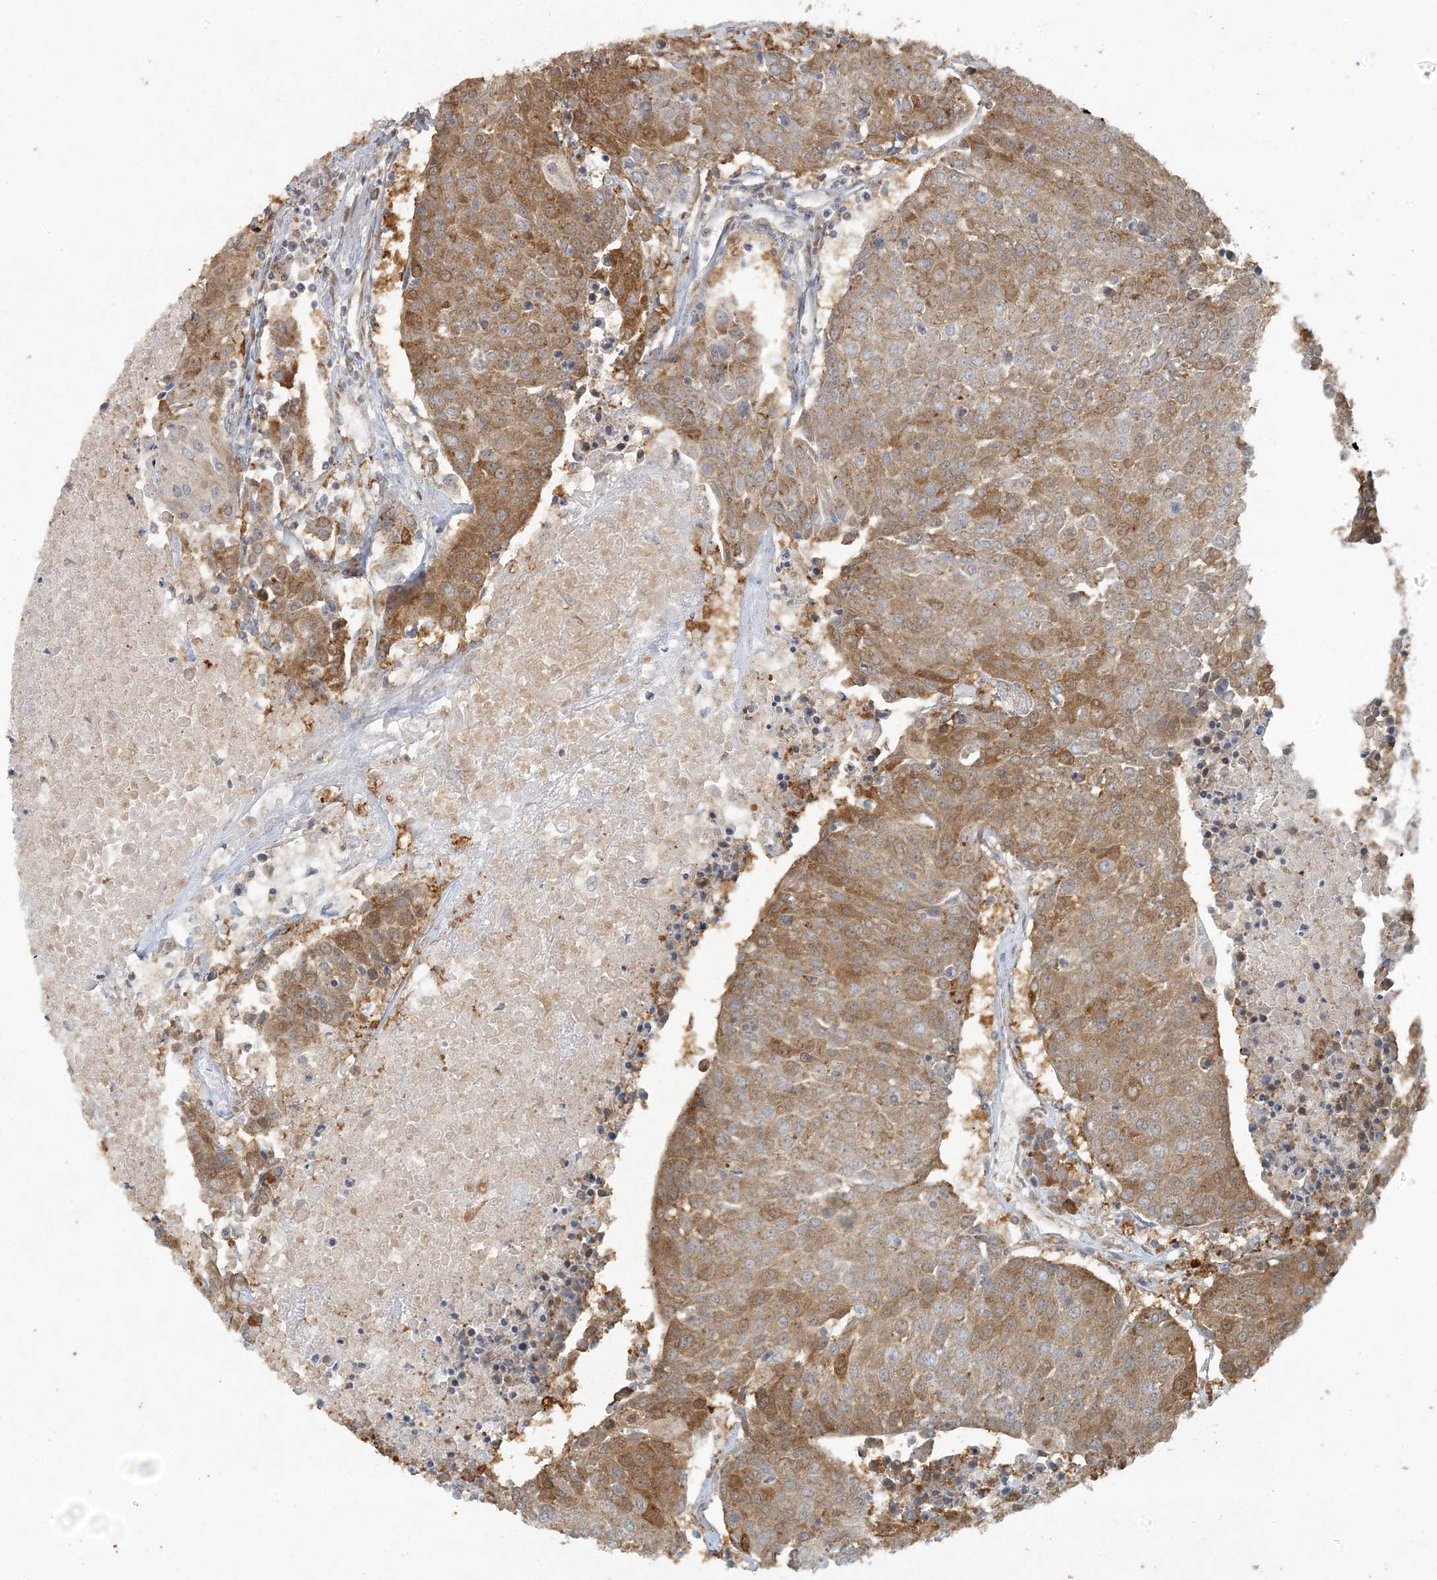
{"staining": {"intensity": "moderate", "quantity": ">75%", "location": "cytoplasmic/membranous"}, "tissue": "urothelial cancer", "cell_type": "Tumor cells", "image_type": "cancer", "snomed": [{"axis": "morphology", "description": "Urothelial carcinoma, High grade"}, {"axis": "topography", "description": "Urinary bladder"}], "caption": "Human urothelial cancer stained with a protein marker displays moderate staining in tumor cells.", "gene": "AK9", "patient": {"sex": "female", "age": 85}}